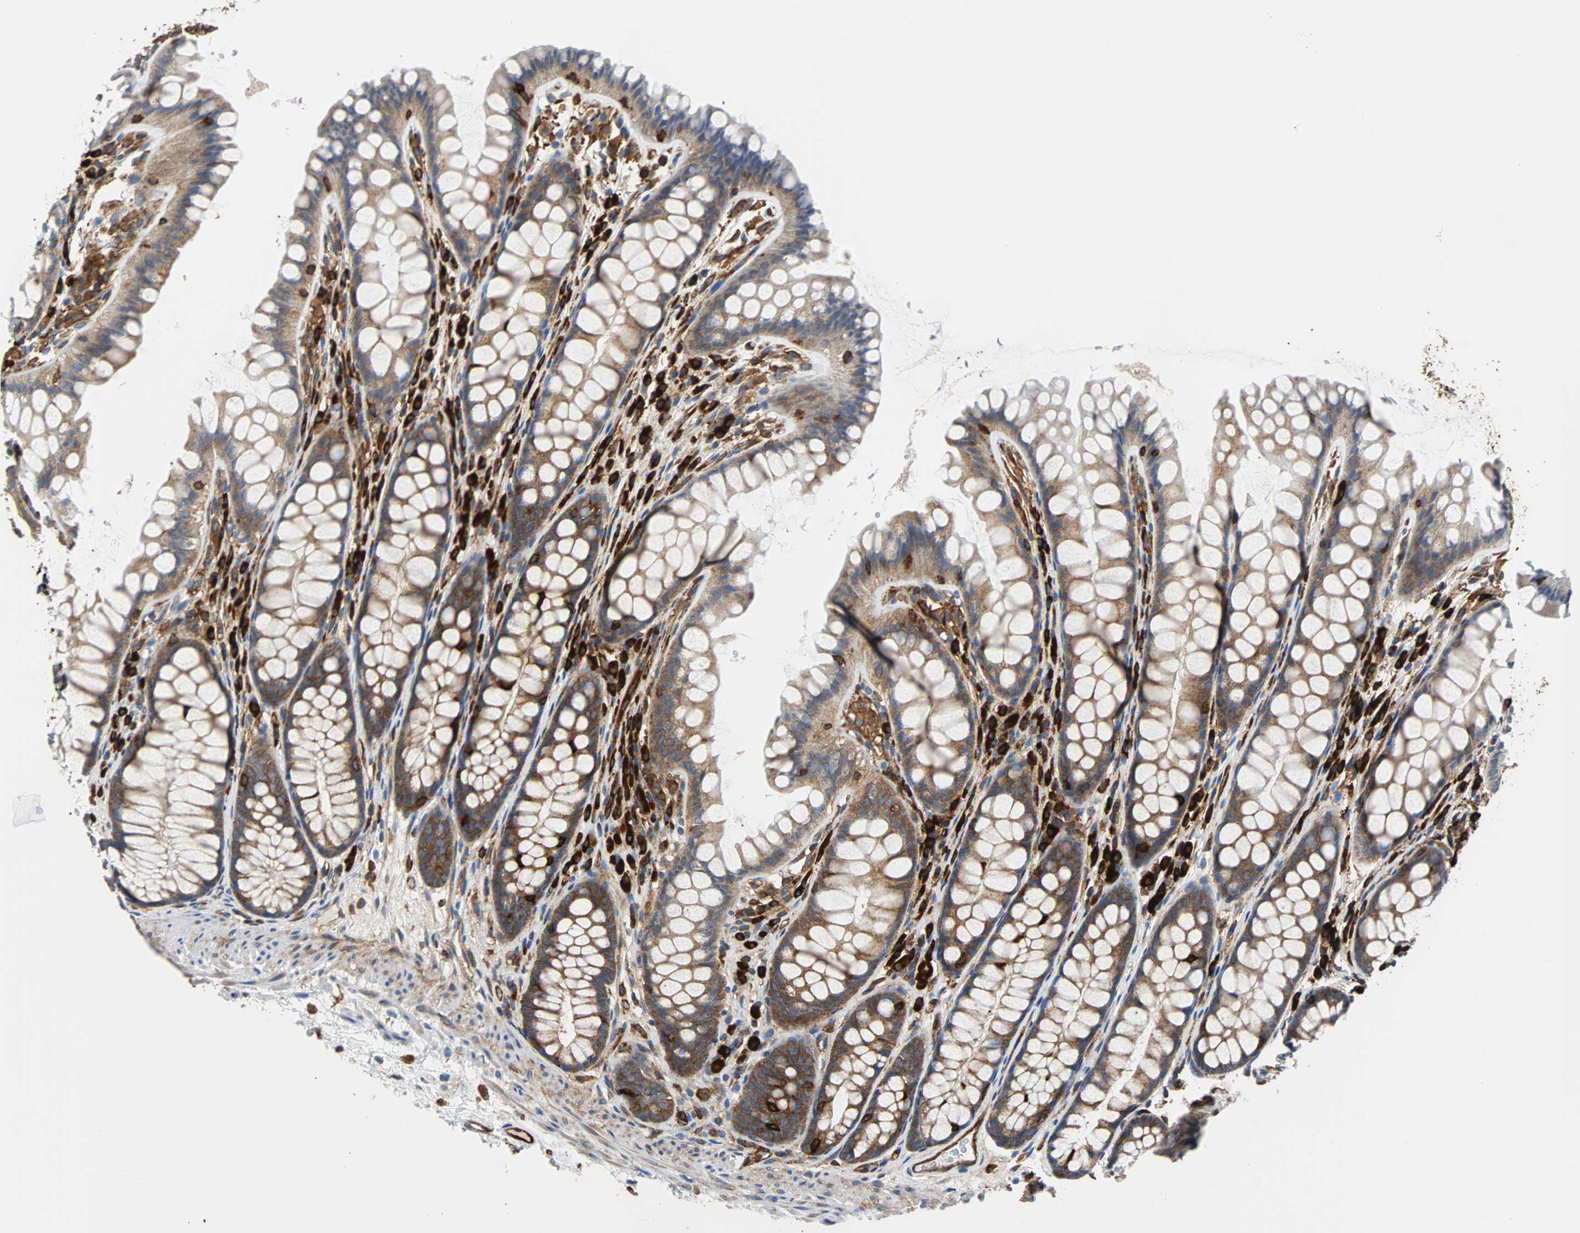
{"staining": {"intensity": "strong", "quantity": ">75%", "location": "cytoplasmic/membranous"}, "tissue": "colon", "cell_type": "Endothelial cells", "image_type": "normal", "snomed": [{"axis": "morphology", "description": "Normal tissue, NOS"}, {"axis": "topography", "description": "Colon"}], "caption": "This photomicrograph demonstrates unremarkable colon stained with IHC to label a protein in brown. The cytoplasmic/membranous of endothelial cells show strong positivity for the protein. Nuclei are counter-stained blue.", "gene": "PLCG2", "patient": {"sex": "female", "age": 55}}